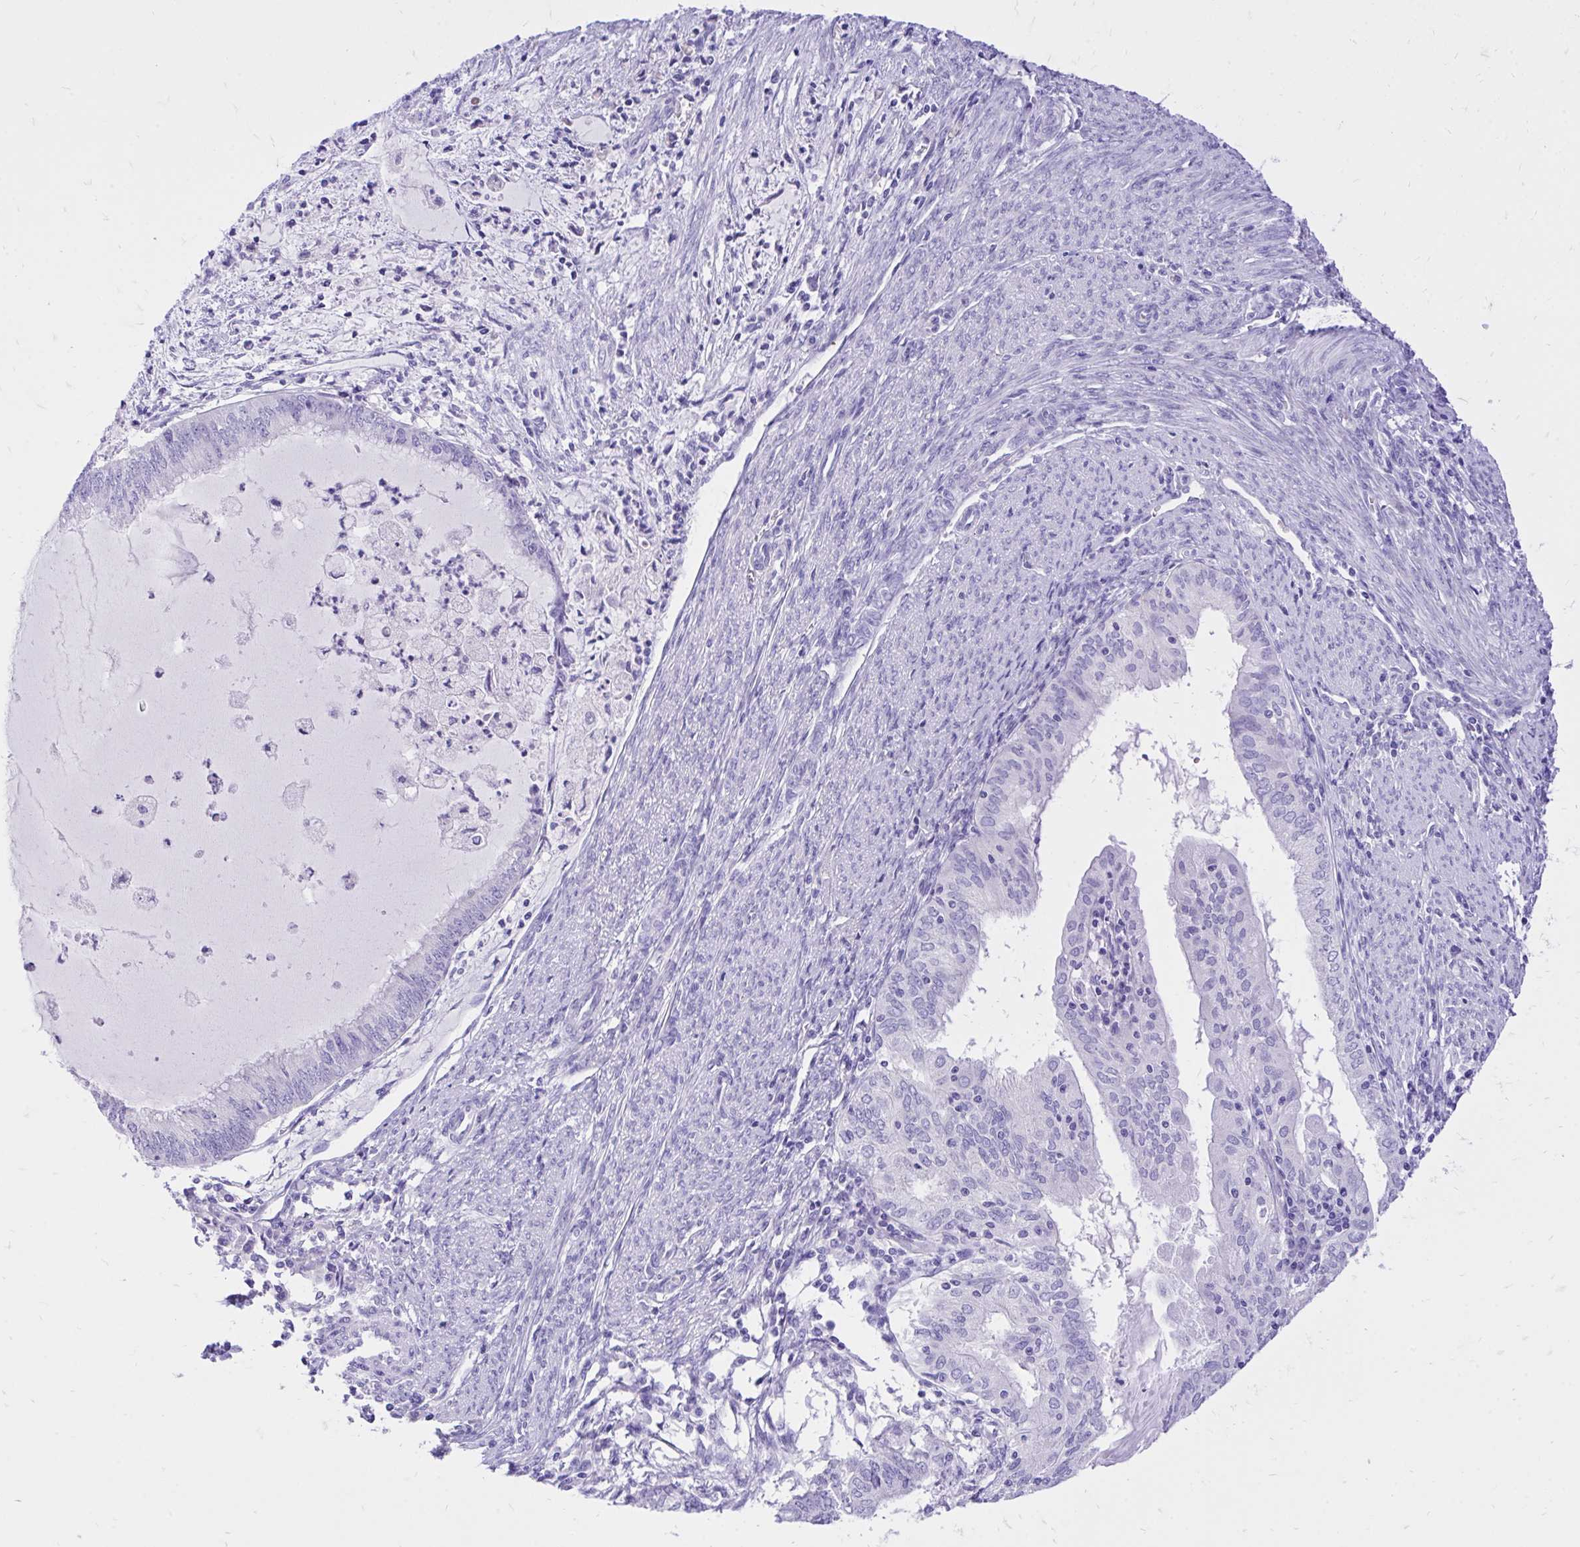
{"staining": {"intensity": "negative", "quantity": "none", "location": "none"}, "tissue": "endometrial cancer", "cell_type": "Tumor cells", "image_type": "cancer", "snomed": [{"axis": "morphology", "description": "Adenocarcinoma, NOS"}, {"axis": "topography", "description": "Endometrium"}], "caption": "Endometrial cancer (adenocarcinoma) was stained to show a protein in brown. There is no significant staining in tumor cells. (Brightfield microscopy of DAB (3,3'-diaminobenzidine) immunohistochemistry (IHC) at high magnification).", "gene": "MON1A", "patient": {"sex": "female", "age": 79}}